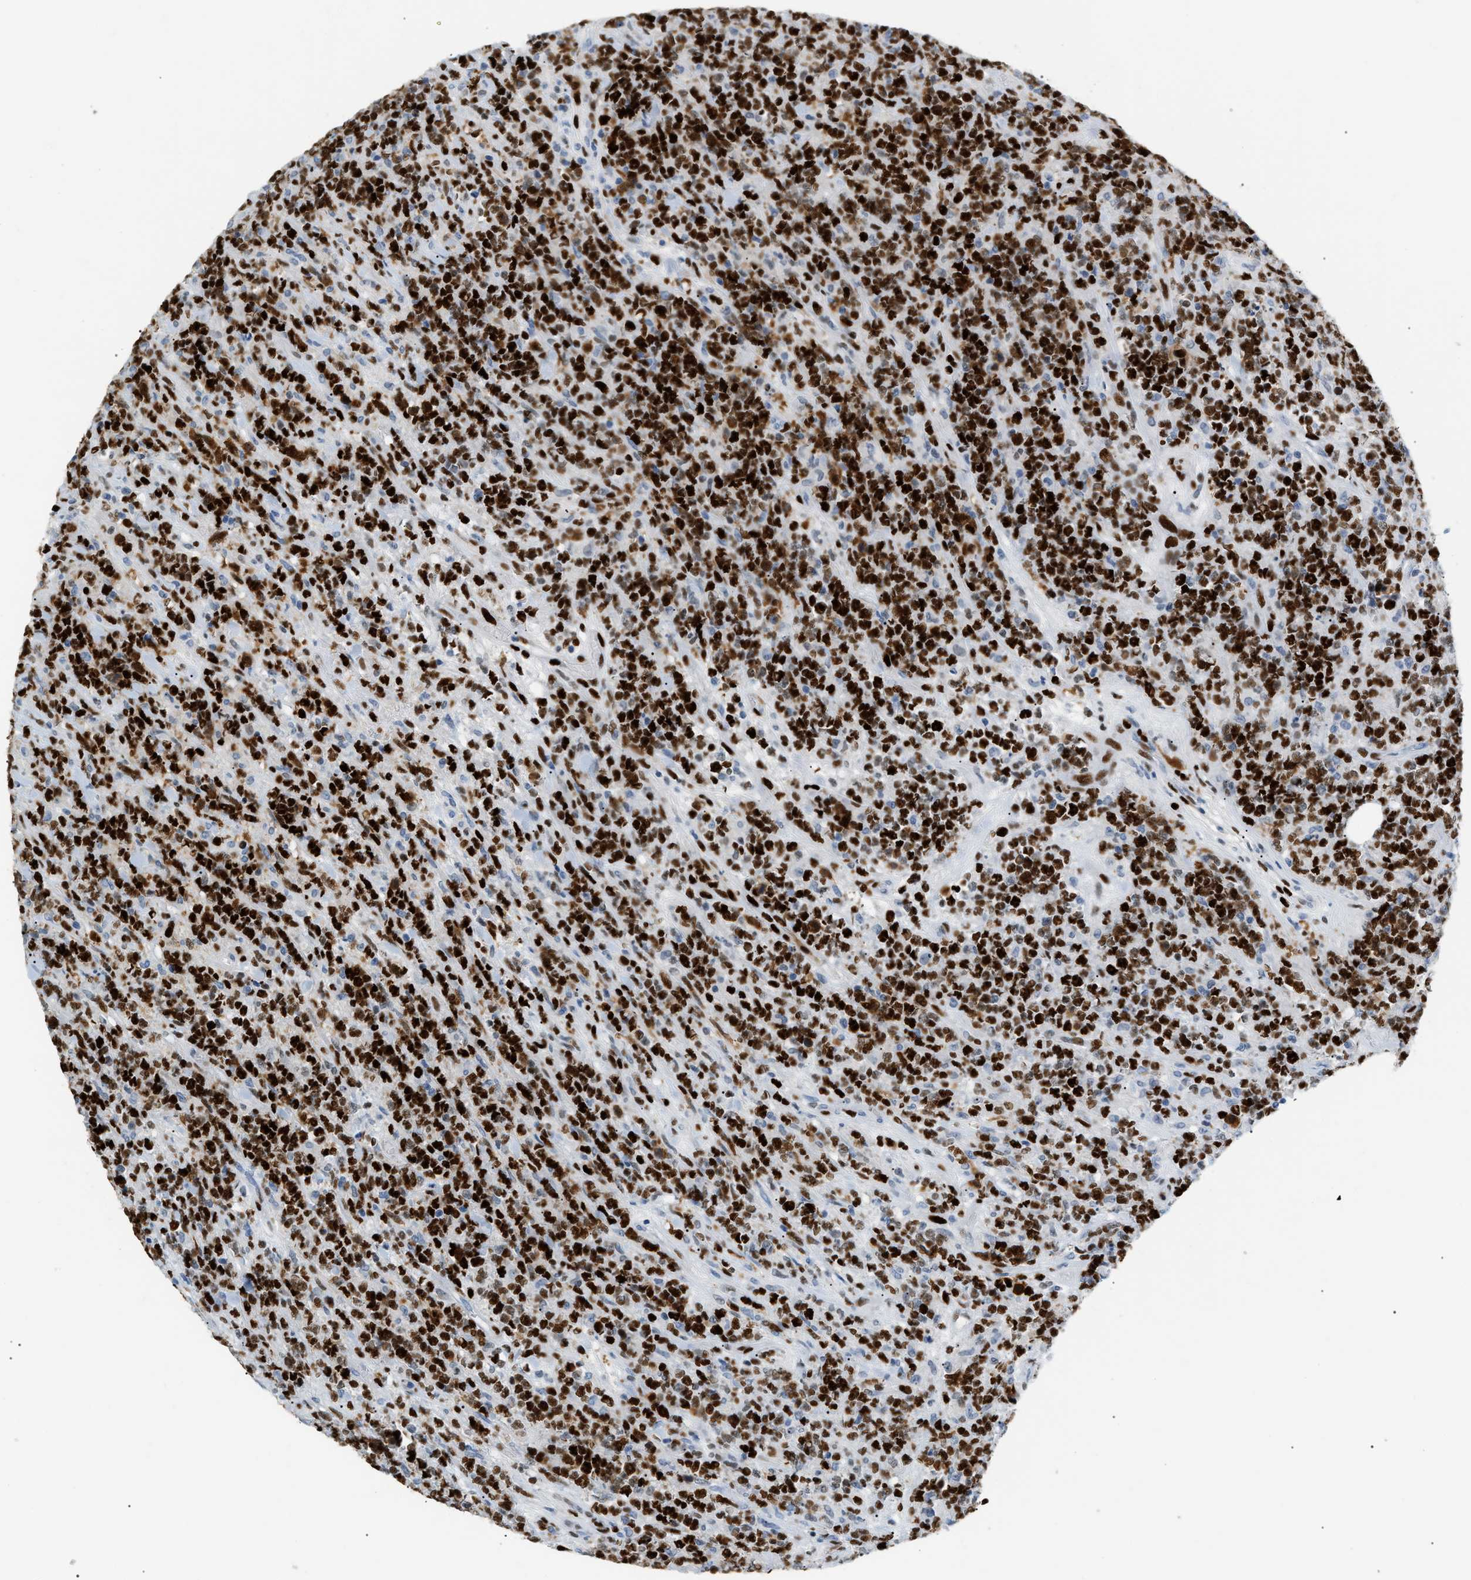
{"staining": {"intensity": "strong", "quantity": ">75%", "location": "nuclear"}, "tissue": "lymphoma", "cell_type": "Tumor cells", "image_type": "cancer", "snomed": [{"axis": "morphology", "description": "Malignant lymphoma, non-Hodgkin's type, High grade"}, {"axis": "topography", "description": "Soft tissue"}], "caption": "Immunohistochemical staining of human lymphoma displays strong nuclear protein positivity in about >75% of tumor cells. (brown staining indicates protein expression, while blue staining denotes nuclei).", "gene": "MCM7", "patient": {"sex": "male", "age": 18}}